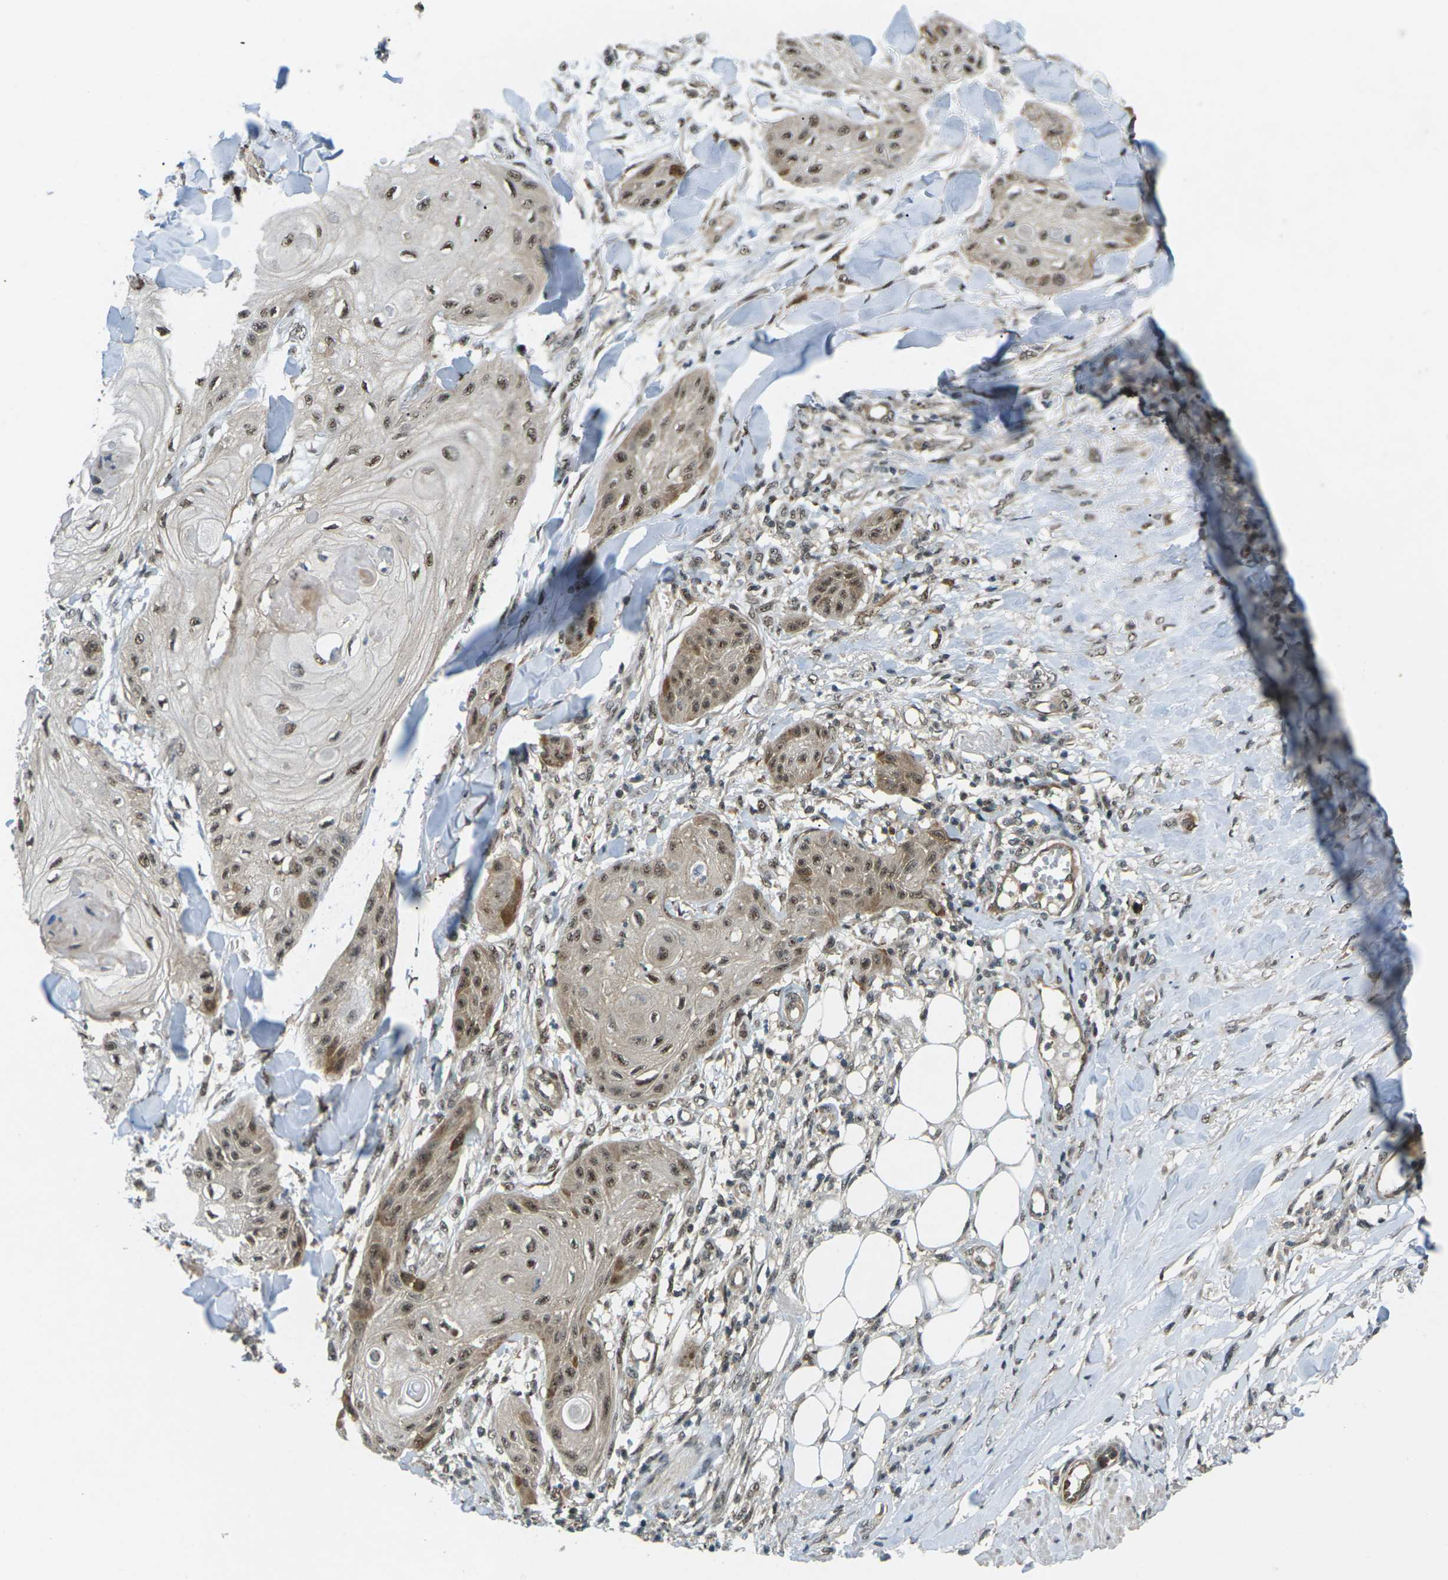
{"staining": {"intensity": "moderate", "quantity": ">75%", "location": "cytoplasmic/membranous,nuclear"}, "tissue": "skin cancer", "cell_type": "Tumor cells", "image_type": "cancer", "snomed": [{"axis": "morphology", "description": "Squamous cell carcinoma, NOS"}, {"axis": "topography", "description": "Skin"}], "caption": "This is an image of IHC staining of squamous cell carcinoma (skin), which shows moderate expression in the cytoplasmic/membranous and nuclear of tumor cells.", "gene": "UBE2S", "patient": {"sex": "male", "age": 74}}